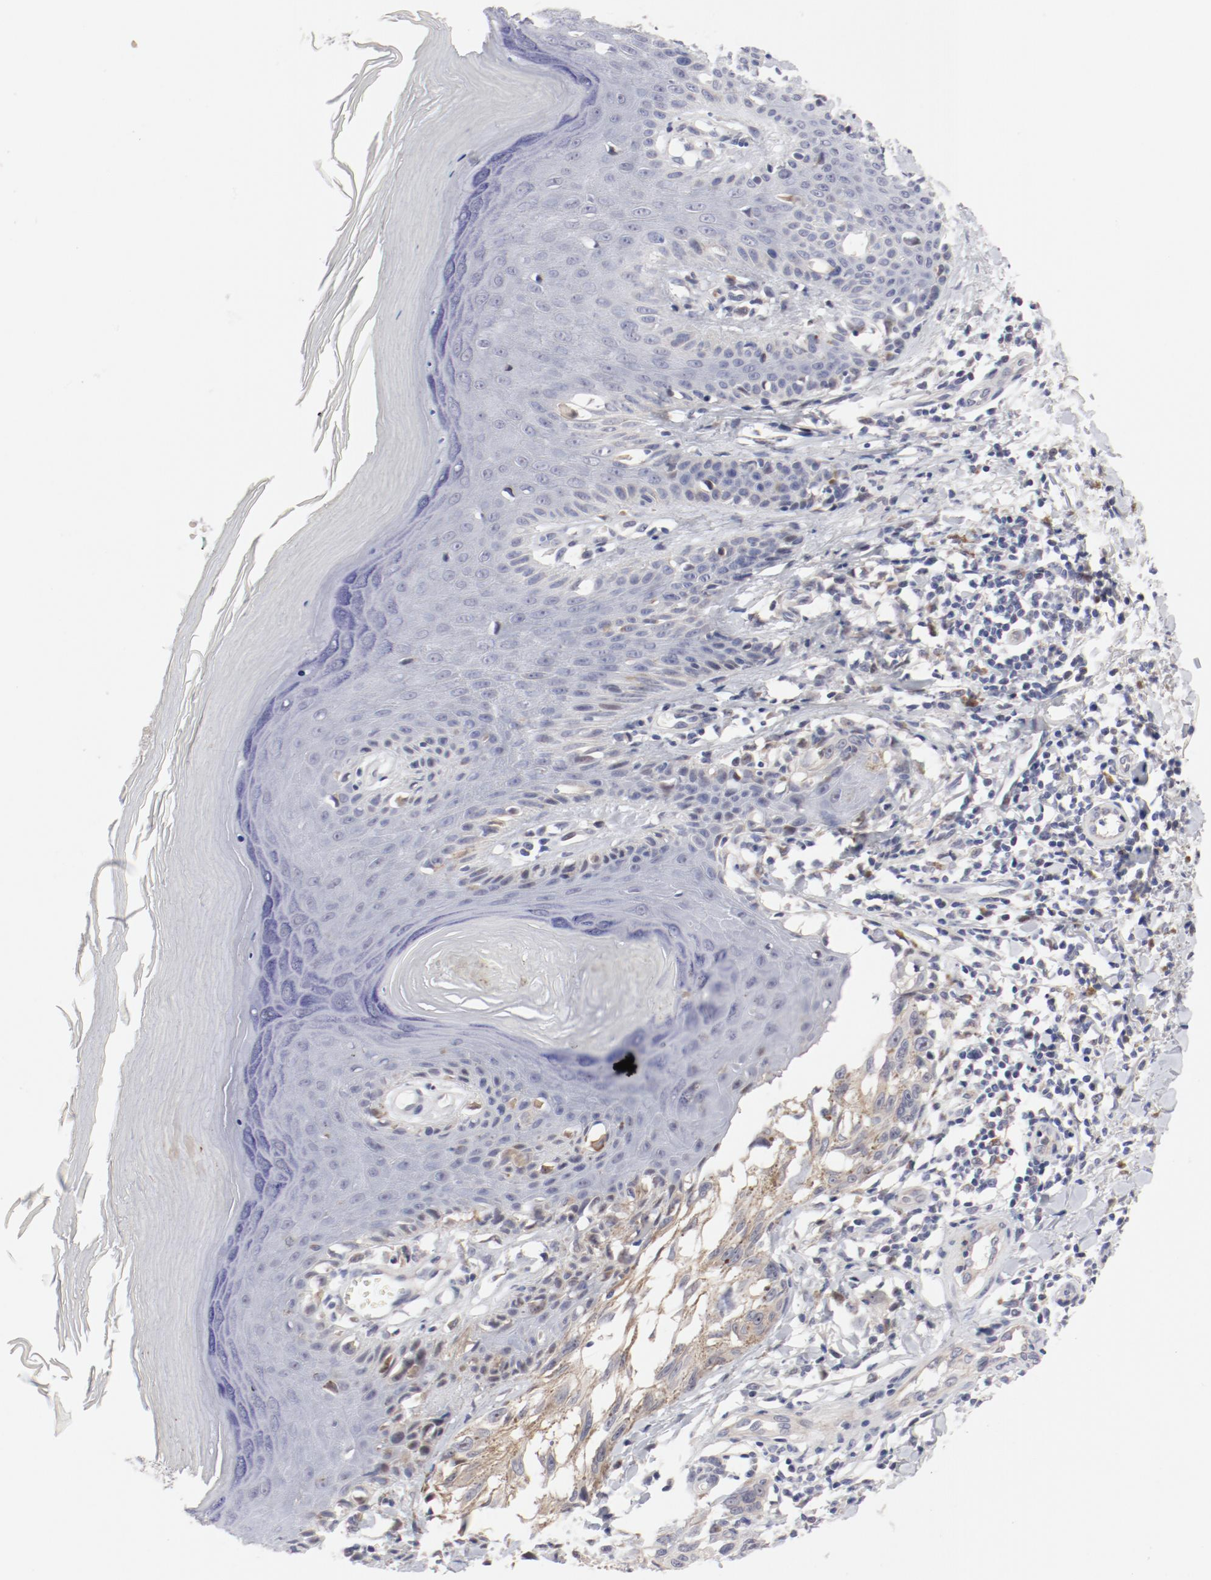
{"staining": {"intensity": "negative", "quantity": "none", "location": "none"}, "tissue": "melanoma", "cell_type": "Tumor cells", "image_type": "cancer", "snomed": [{"axis": "morphology", "description": "Malignant melanoma, NOS"}, {"axis": "topography", "description": "Skin"}], "caption": "Tumor cells are negative for brown protein staining in malignant melanoma. (DAB immunohistochemistry with hematoxylin counter stain).", "gene": "FSCB", "patient": {"sex": "female", "age": 77}}